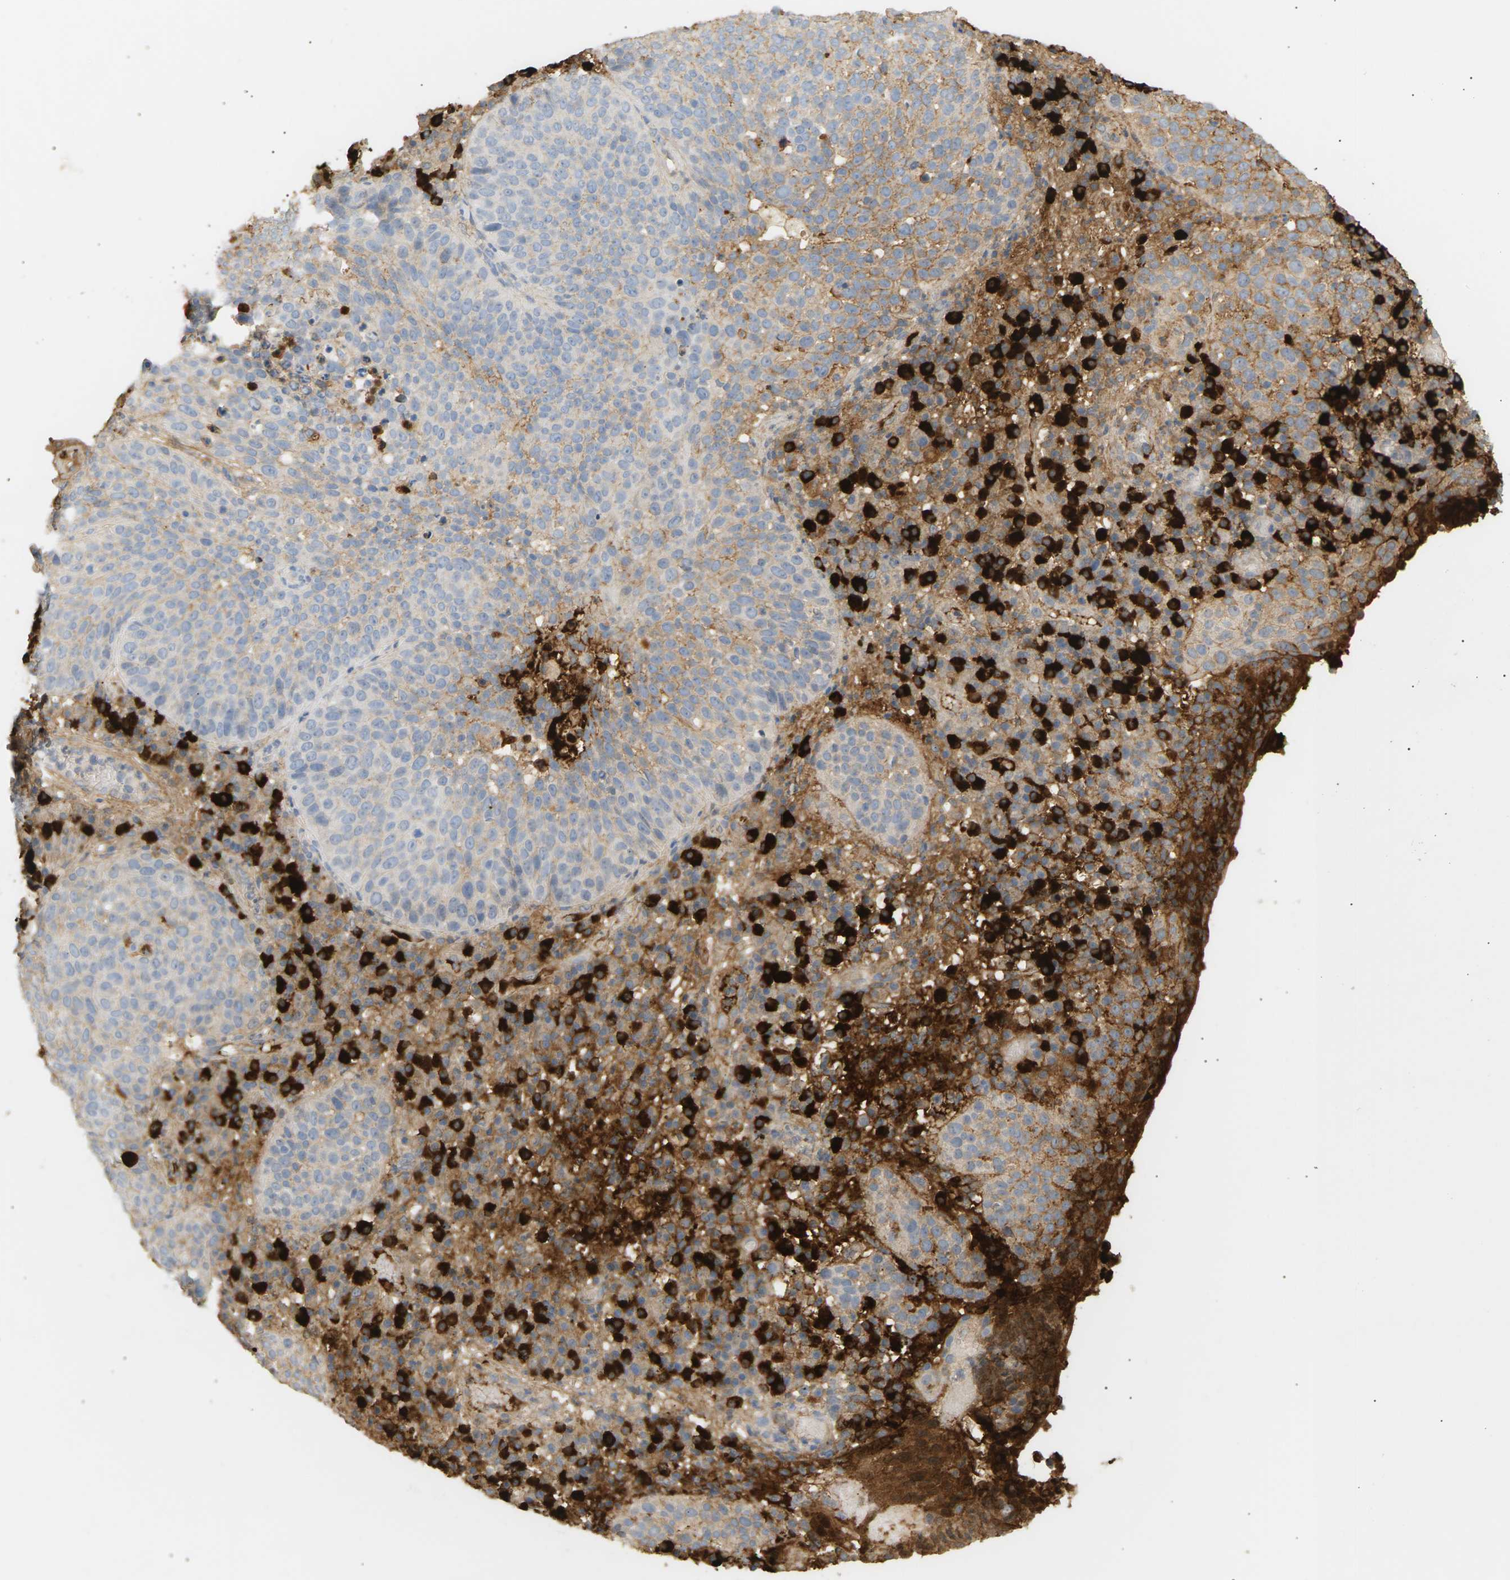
{"staining": {"intensity": "negative", "quantity": "none", "location": "none"}, "tissue": "skin cancer", "cell_type": "Tumor cells", "image_type": "cancer", "snomed": [{"axis": "morphology", "description": "Squamous cell carcinoma in situ, NOS"}, {"axis": "morphology", "description": "Squamous cell carcinoma, NOS"}, {"axis": "topography", "description": "Skin"}], "caption": "IHC of skin cancer reveals no positivity in tumor cells.", "gene": "IGLC3", "patient": {"sex": "male", "age": 93}}